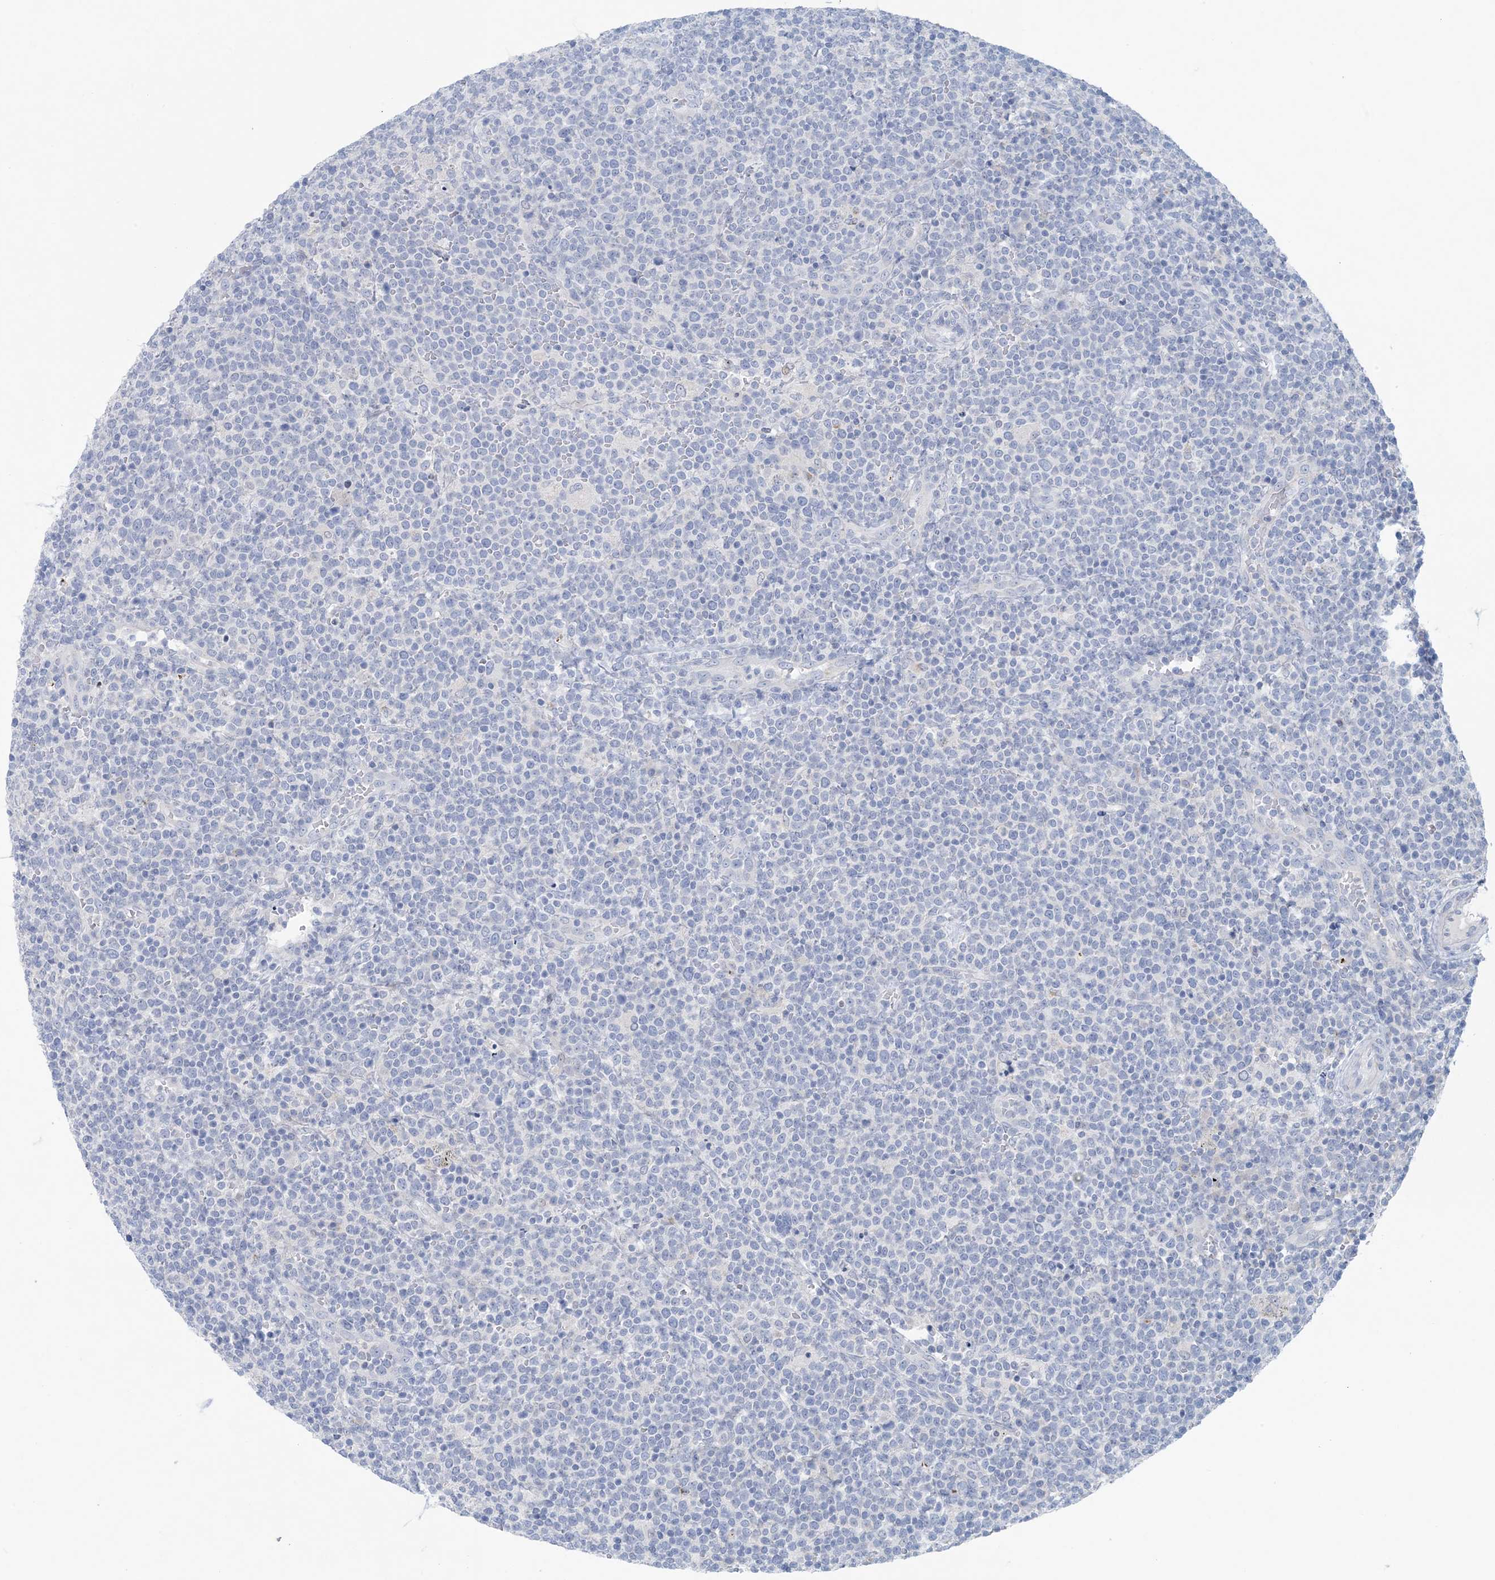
{"staining": {"intensity": "negative", "quantity": "none", "location": "none"}, "tissue": "lymphoma", "cell_type": "Tumor cells", "image_type": "cancer", "snomed": [{"axis": "morphology", "description": "Malignant lymphoma, non-Hodgkin's type, High grade"}, {"axis": "topography", "description": "Lymph node"}], "caption": "The histopathology image exhibits no significant staining in tumor cells of lymphoma. (DAB (3,3'-diaminobenzidine) immunohistochemistry (IHC), high magnification).", "gene": "GABRG1", "patient": {"sex": "male", "age": 61}}